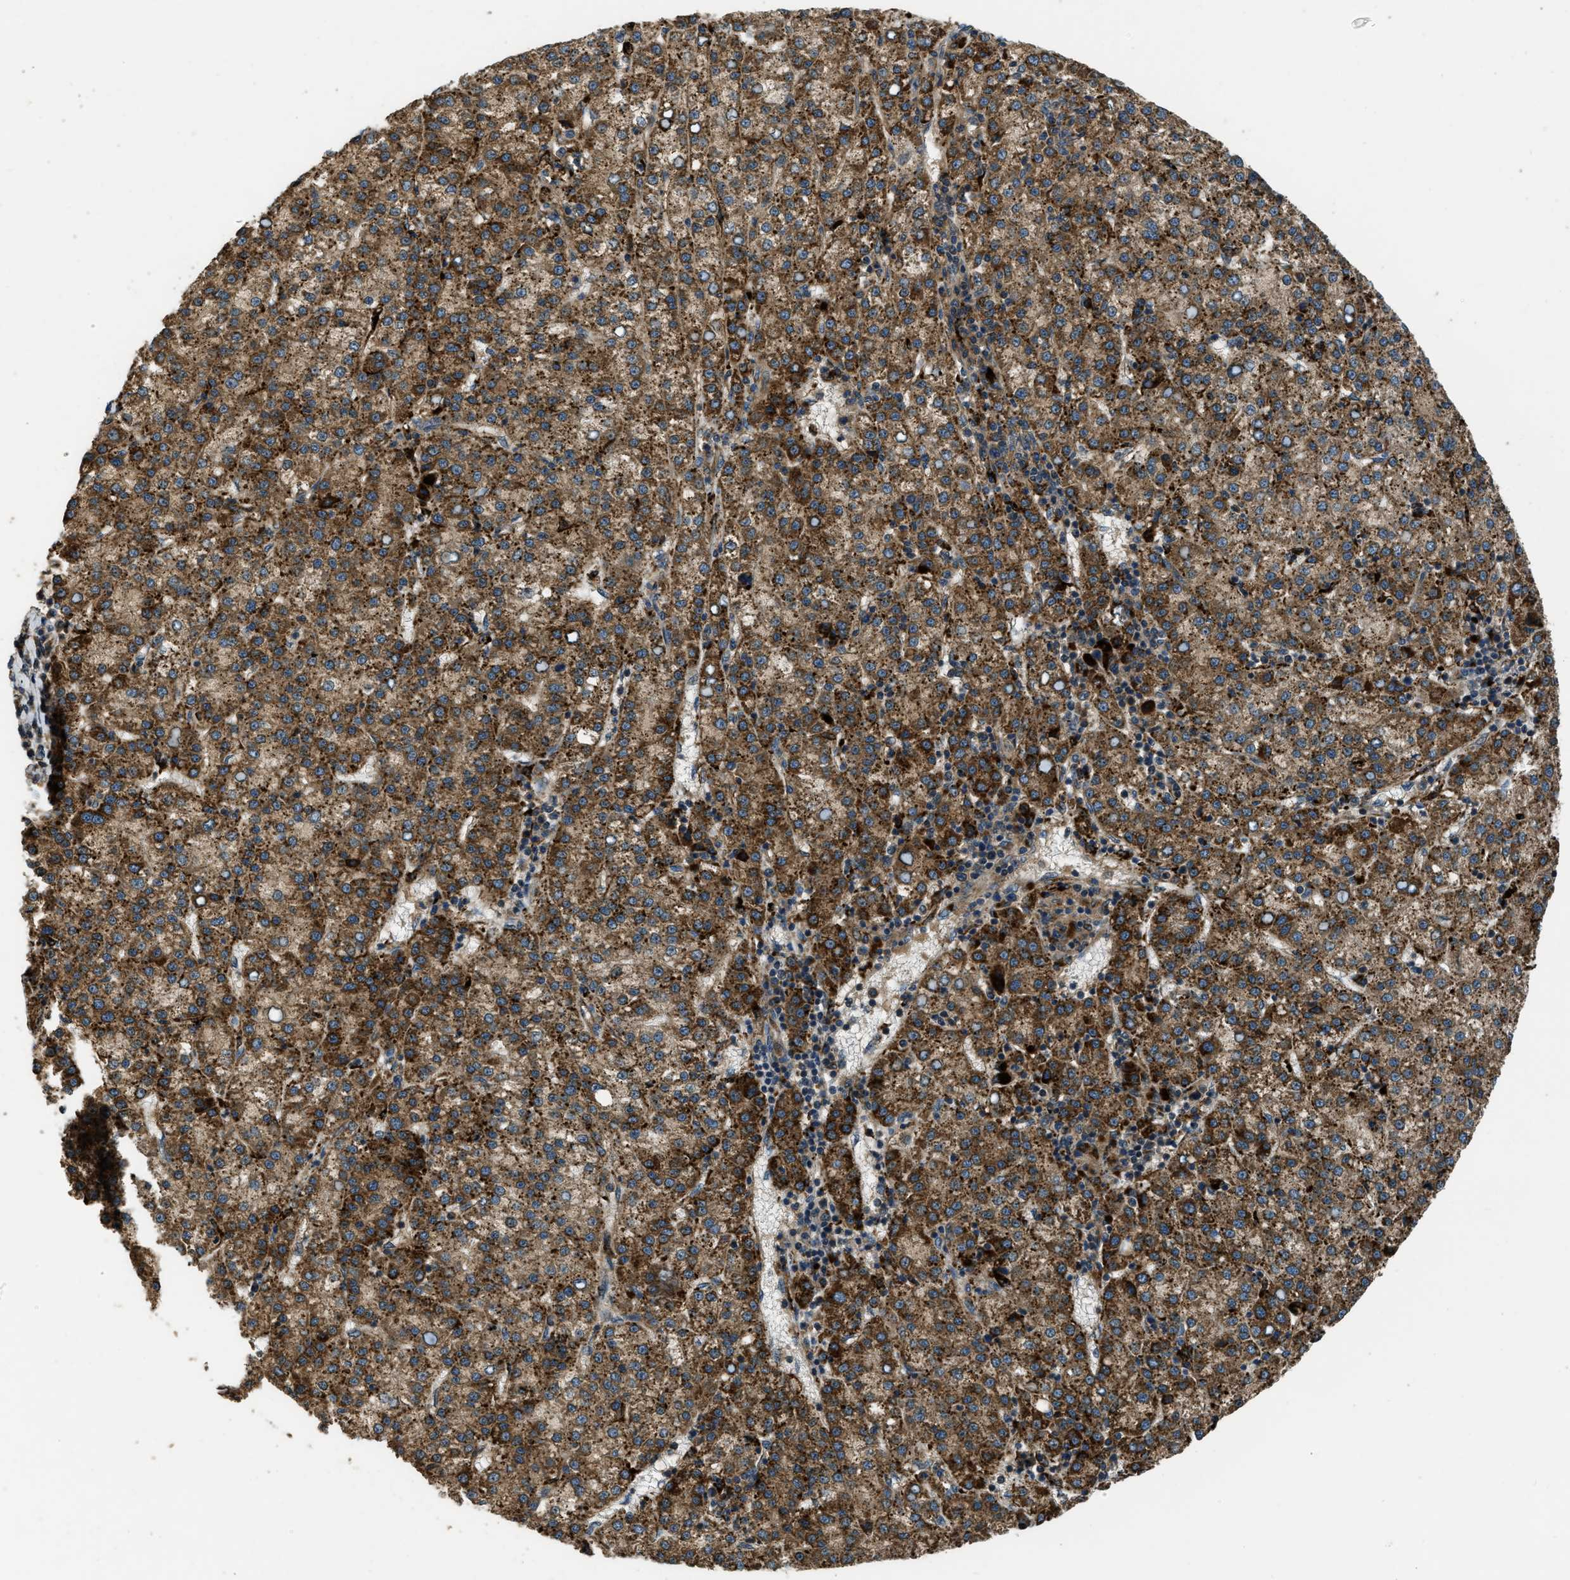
{"staining": {"intensity": "moderate", "quantity": ">75%", "location": "cytoplasmic/membranous"}, "tissue": "liver cancer", "cell_type": "Tumor cells", "image_type": "cancer", "snomed": [{"axis": "morphology", "description": "Carcinoma, Hepatocellular, NOS"}, {"axis": "topography", "description": "Liver"}], "caption": "High-power microscopy captured an IHC micrograph of liver hepatocellular carcinoma, revealing moderate cytoplasmic/membranous positivity in about >75% of tumor cells.", "gene": "GGH", "patient": {"sex": "female", "age": 58}}